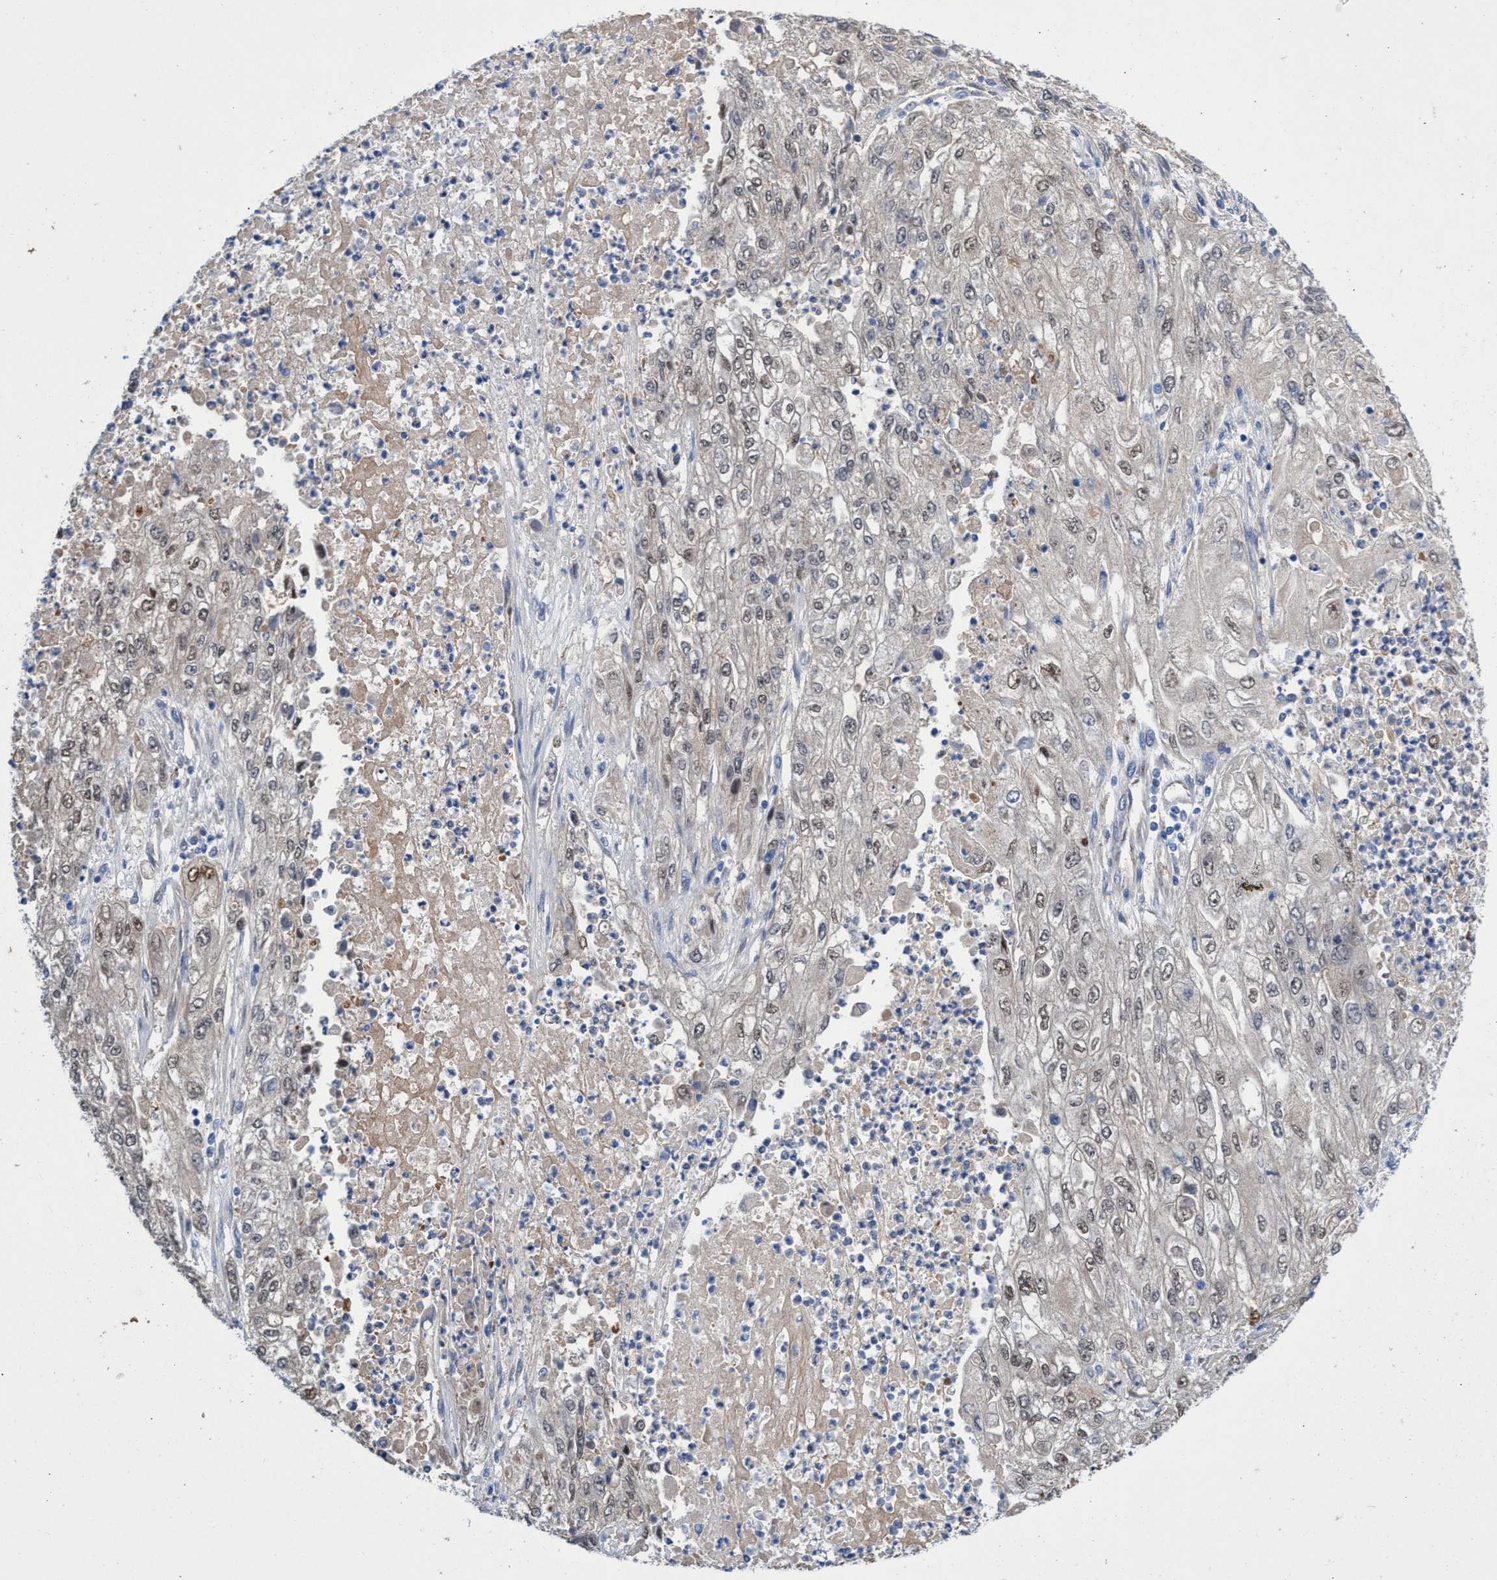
{"staining": {"intensity": "weak", "quantity": "25%-75%", "location": "cytoplasmic/membranous,nuclear"}, "tissue": "endometrial cancer", "cell_type": "Tumor cells", "image_type": "cancer", "snomed": [{"axis": "morphology", "description": "Adenocarcinoma, NOS"}, {"axis": "topography", "description": "Endometrium"}], "caption": "Immunohistochemistry (DAB) staining of human endometrial adenocarcinoma exhibits weak cytoplasmic/membranous and nuclear protein positivity in about 25%-75% of tumor cells.", "gene": "SVEP1", "patient": {"sex": "female", "age": 49}}